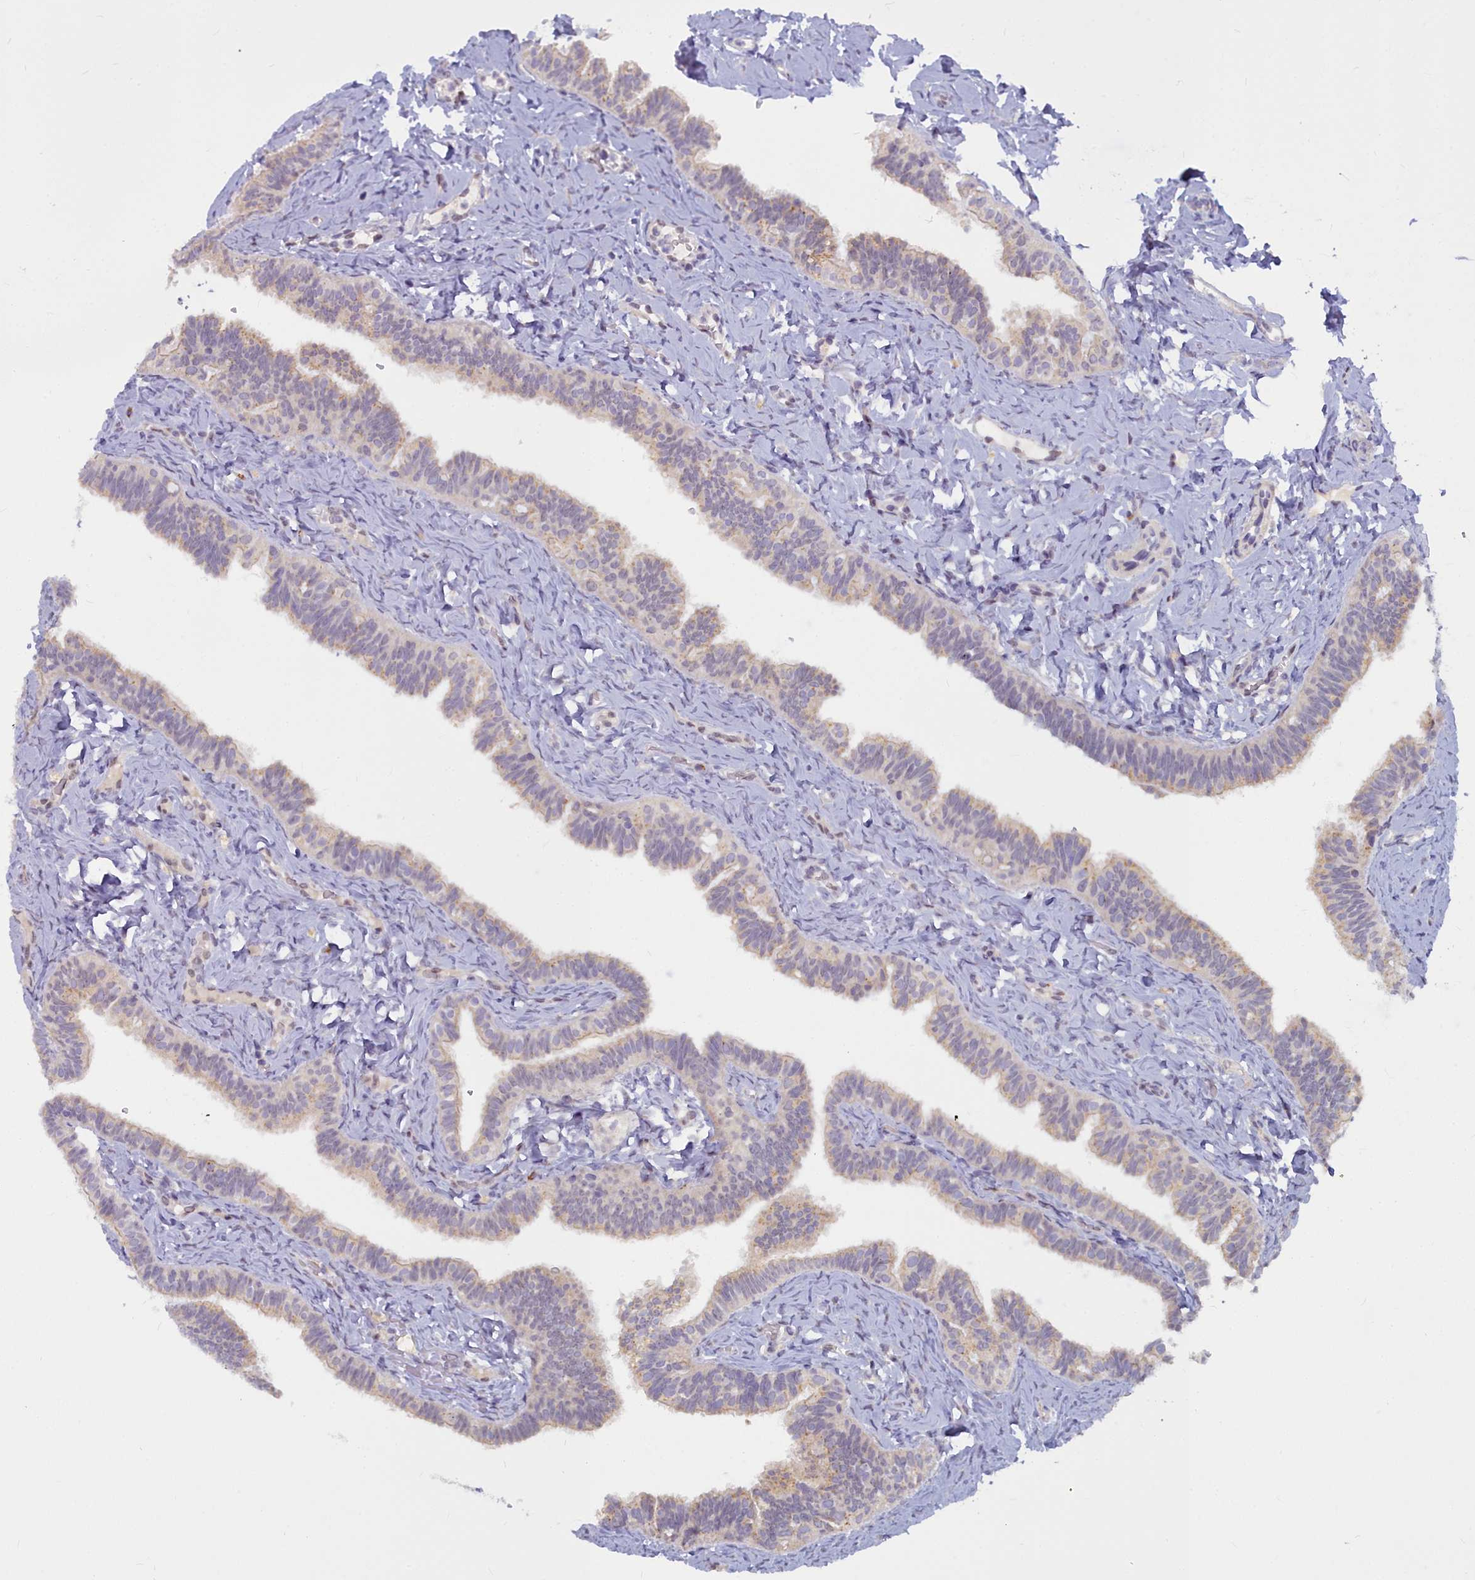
{"staining": {"intensity": "moderate", "quantity": "25%-75%", "location": "cytoplasmic/membranous"}, "tissue": "fallopian tube", "cell_type": "Glandular cells", "image_type": "normal", "snomed": [{"axis": "morphology", "description": "Normal tissue, NOS"}, {"axis": "topography", "description": "Fallopian tube"}], "caption": "An IHC image of benign tissue is shown. Protein staining in brown shows moderate cytoplasmic/membranous positivity in fallopian tube within glandular cells.", "gene": "WDPCP", "patient": {"sex": "female", "age": 65}}